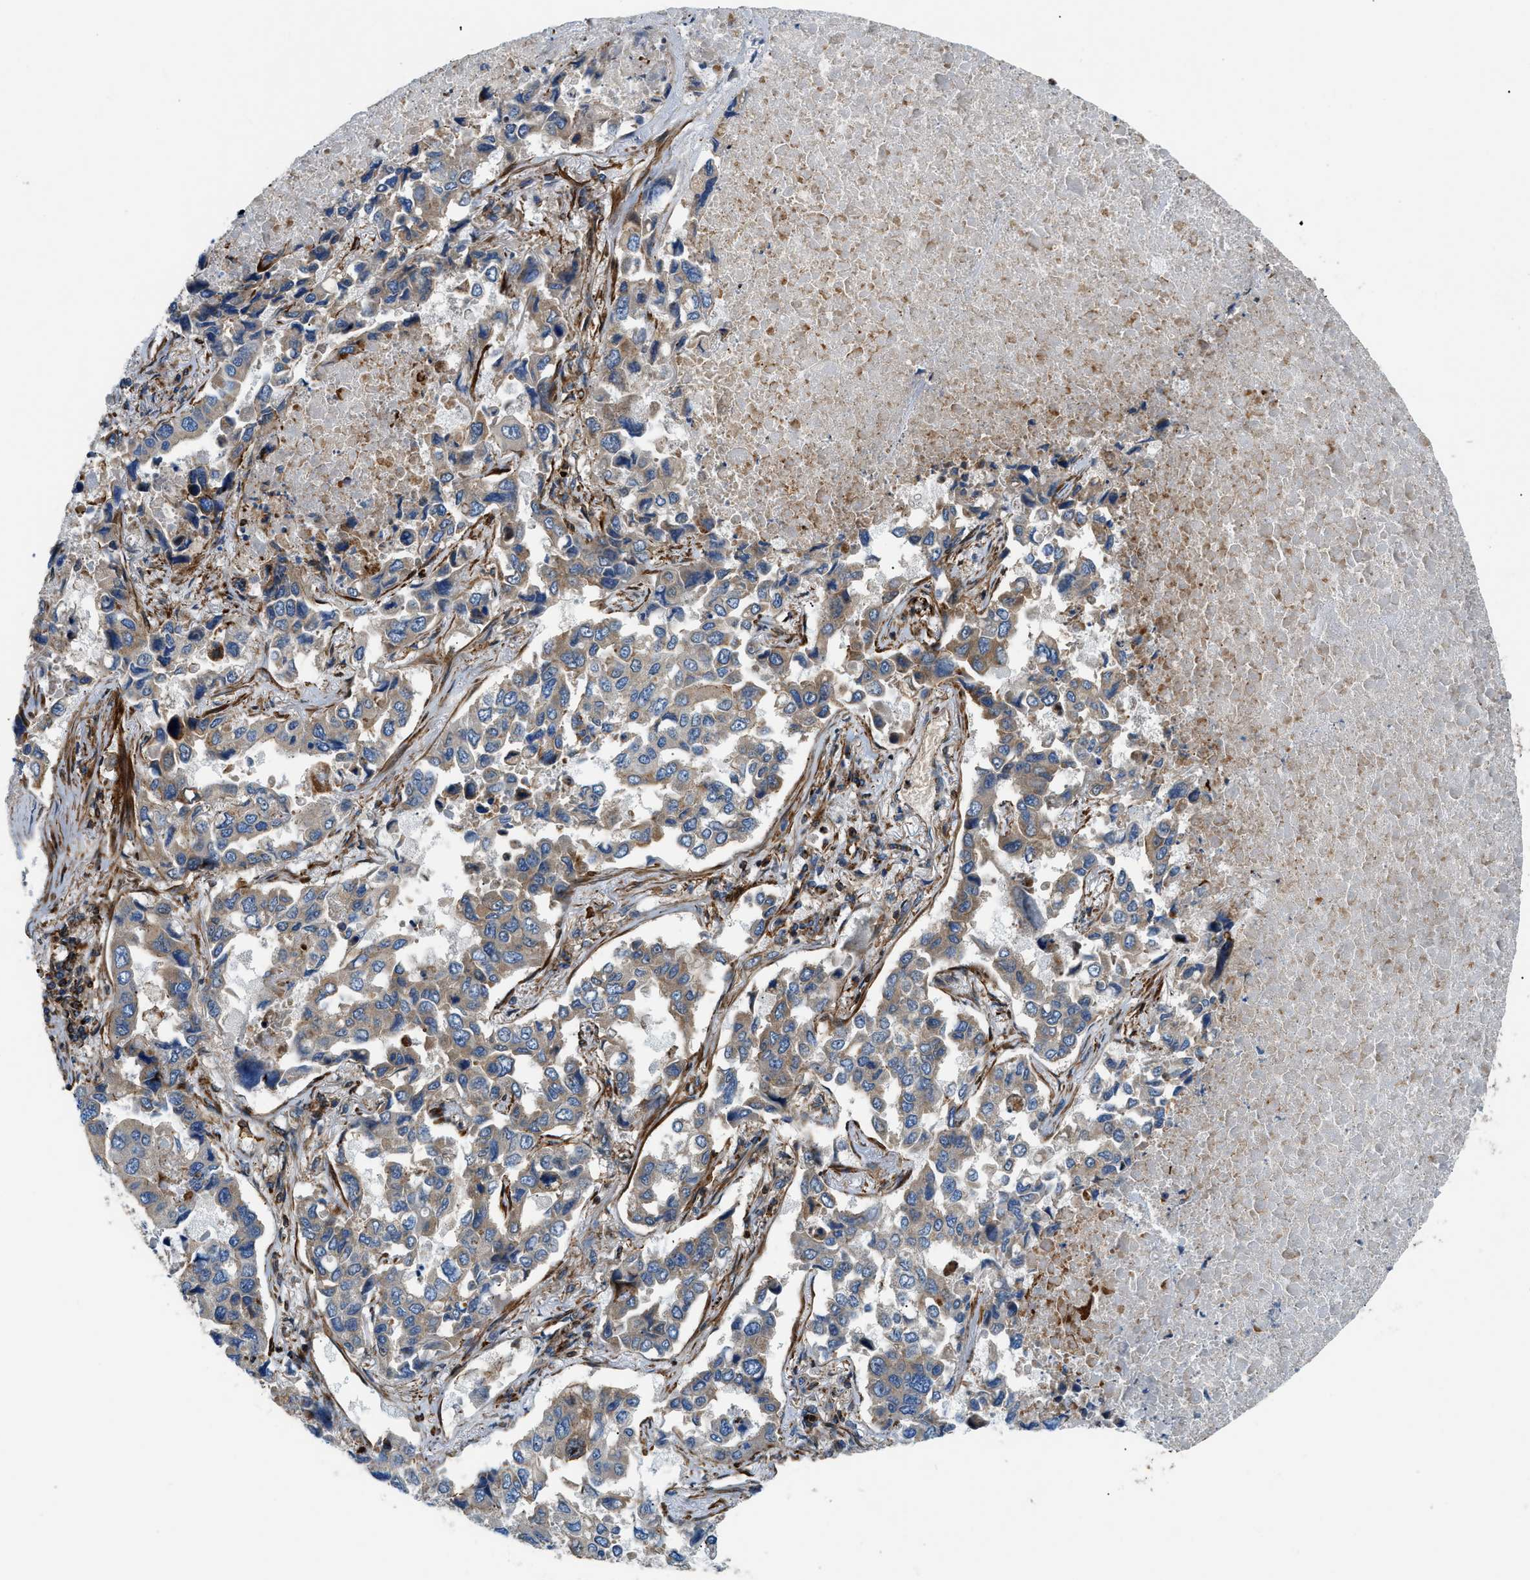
{"staining": {"intensity": "weak", "quantity": "25%-75%", "location": "cytoplasmic/membranous"}, "tissue": "lung cancer", "cell_type": "Tumor cells", "image_type": "cancer", "snomed": [{"axis": "morphology", "description": "Adenocarcinoma, NOS"}, {"axis": "topography", "description": "Lung"}], "caption": "Lung adenocarcinoma stained for a protein exhibits weak cytoplasmic/membranous positivity in tumor cells.", "gene": "DHODH", "patient": {"sex": "male", "age": 64}}